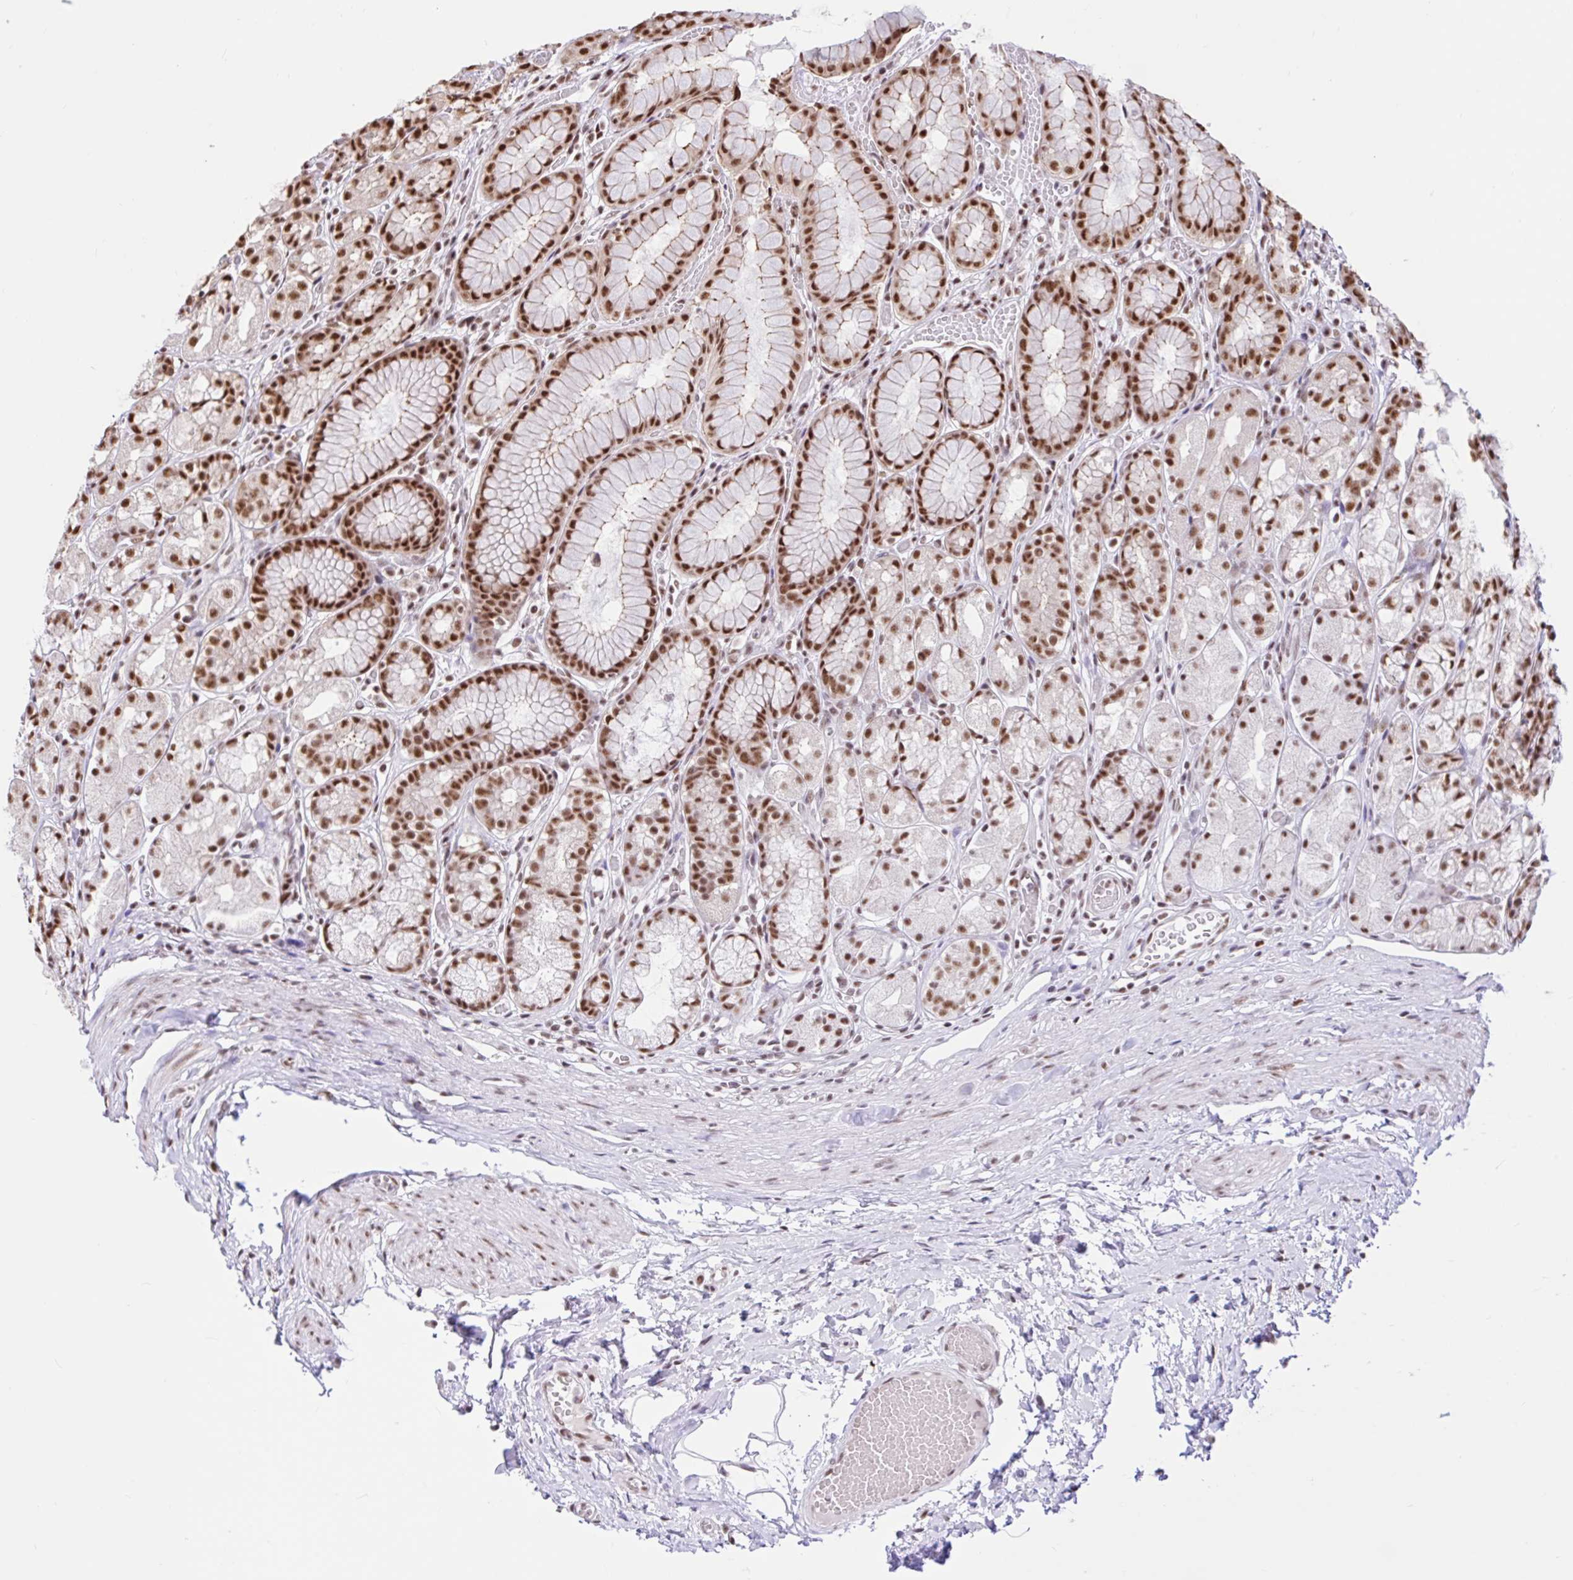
{"staining": {"intensity": "strong", "quantity": ">75%", "location": "nuclear"}, "tissue": "stomach", "cell_type": "Glandular cells", "image_type": "normal", "snomed": [{"axis": "morphology", "description": "Normal tissue, NOS"}, {"axis": "topography", "description": "Smooth muscle"}, {"axis": "topography", "description": "Stomach"}], "caption": "Immunohistochemical staining of unremarkable stomach displays >75% levels of strong nuclear protein staining in about >75% of glandular cells.", "gene": "CCDC12", "patient": {"sex": "male", "age": 70}}